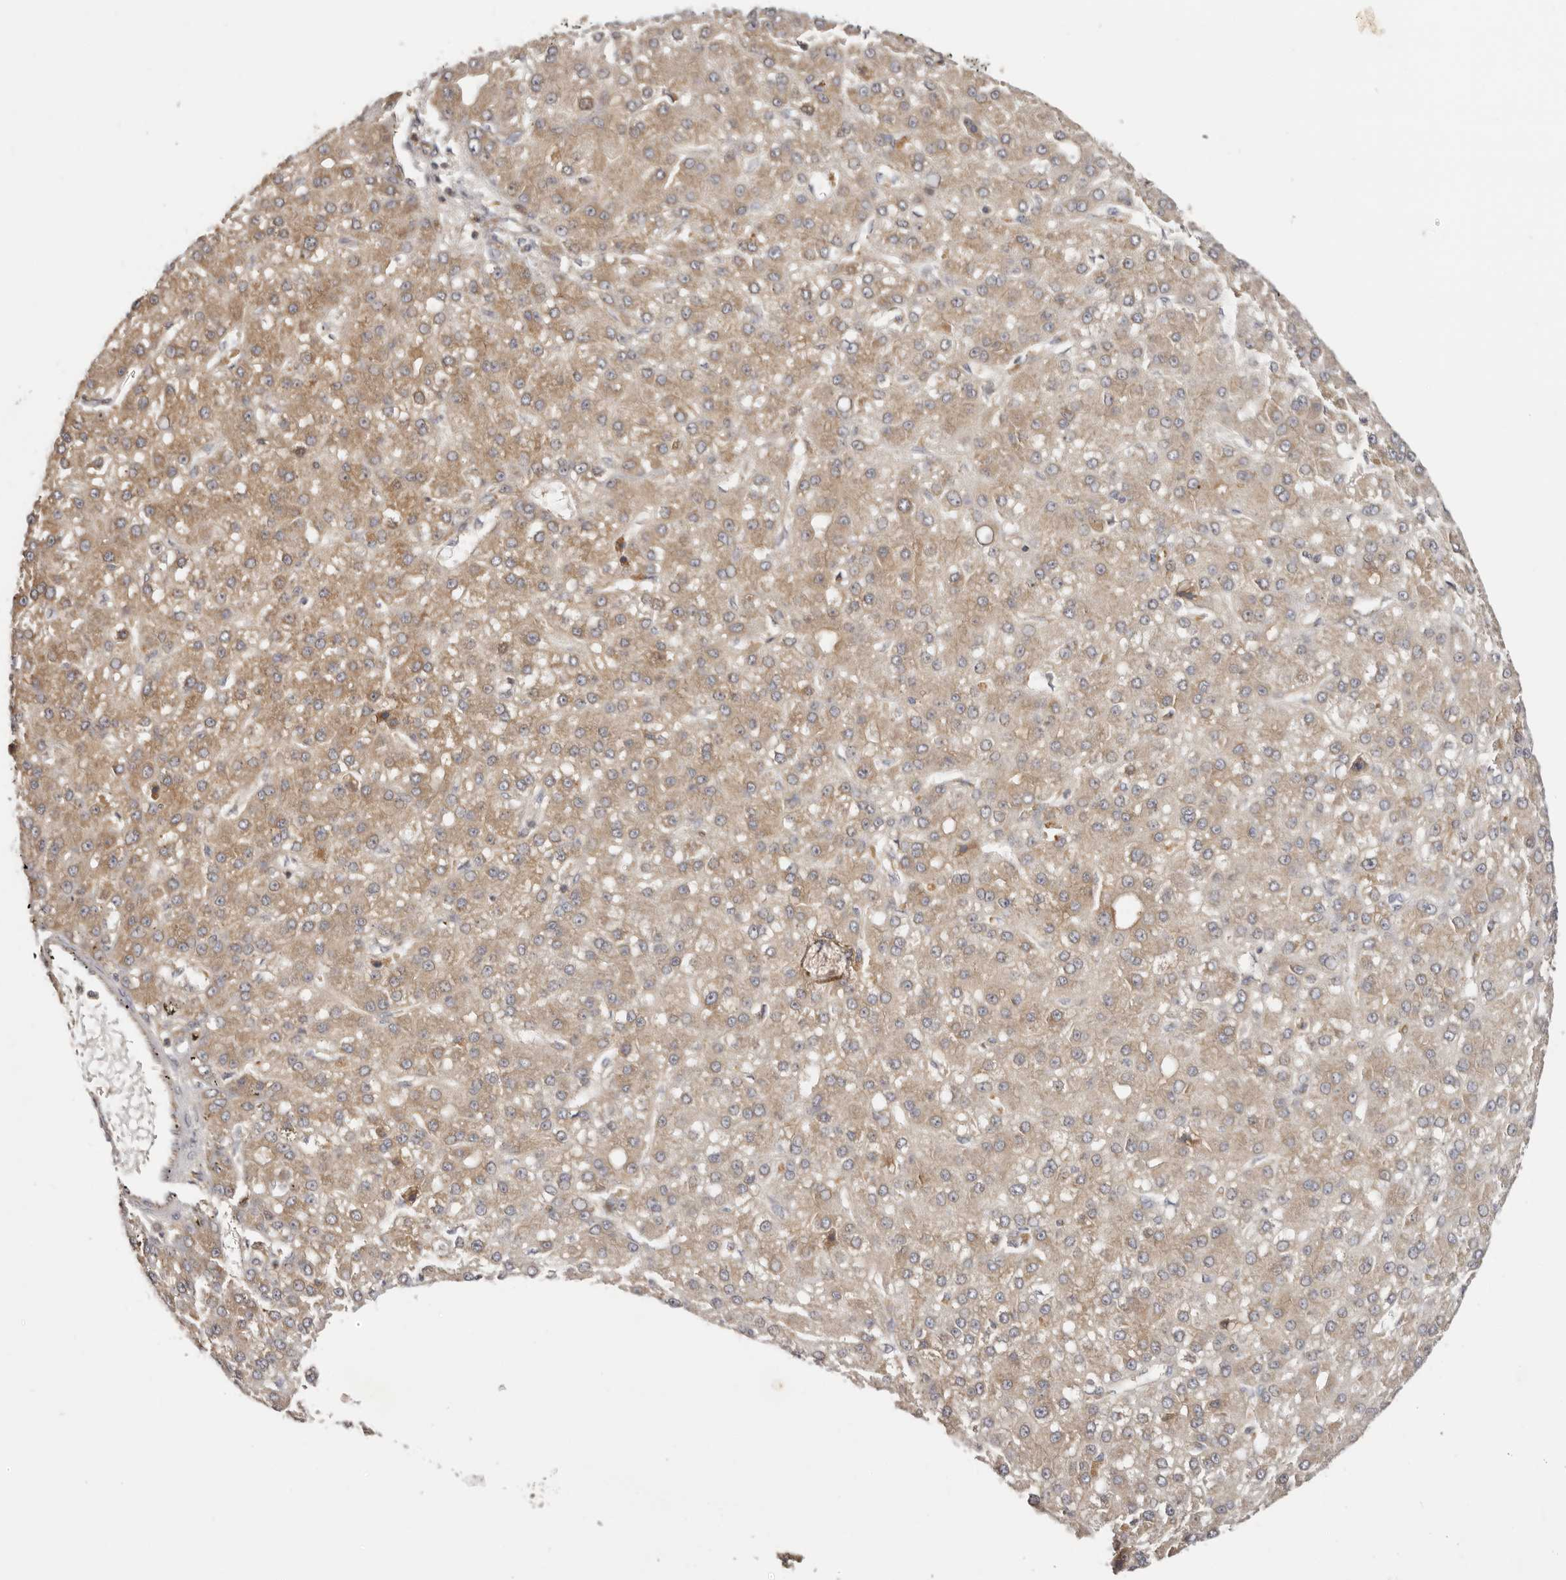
{"staining": {"intensity": "moderate", "quantity": ">75%", "location": "cytoplasmic/membranous"}, "tissue": "liver cancer", "cell_type": "Tumor cells", "image_type": "cancer", "snomed": [{"axis": "morphology", "description": "Carcinoma, Hepatocellular, NOS"}, {"axis": "topography", "description": "Liver"}], "caption": "Immunohistochemical staining of human liver cancer reveals medium levels of moderate cytoplasmic/membranous positivity in about >75% of tumor cells. The protein of interest is stained brown, and the nuclei are stained in blue (DAB IHC with brightfield microscopy, high magnification).", "gene": "EEF1E1", "patient": {"sex": "male", "age": 67}}